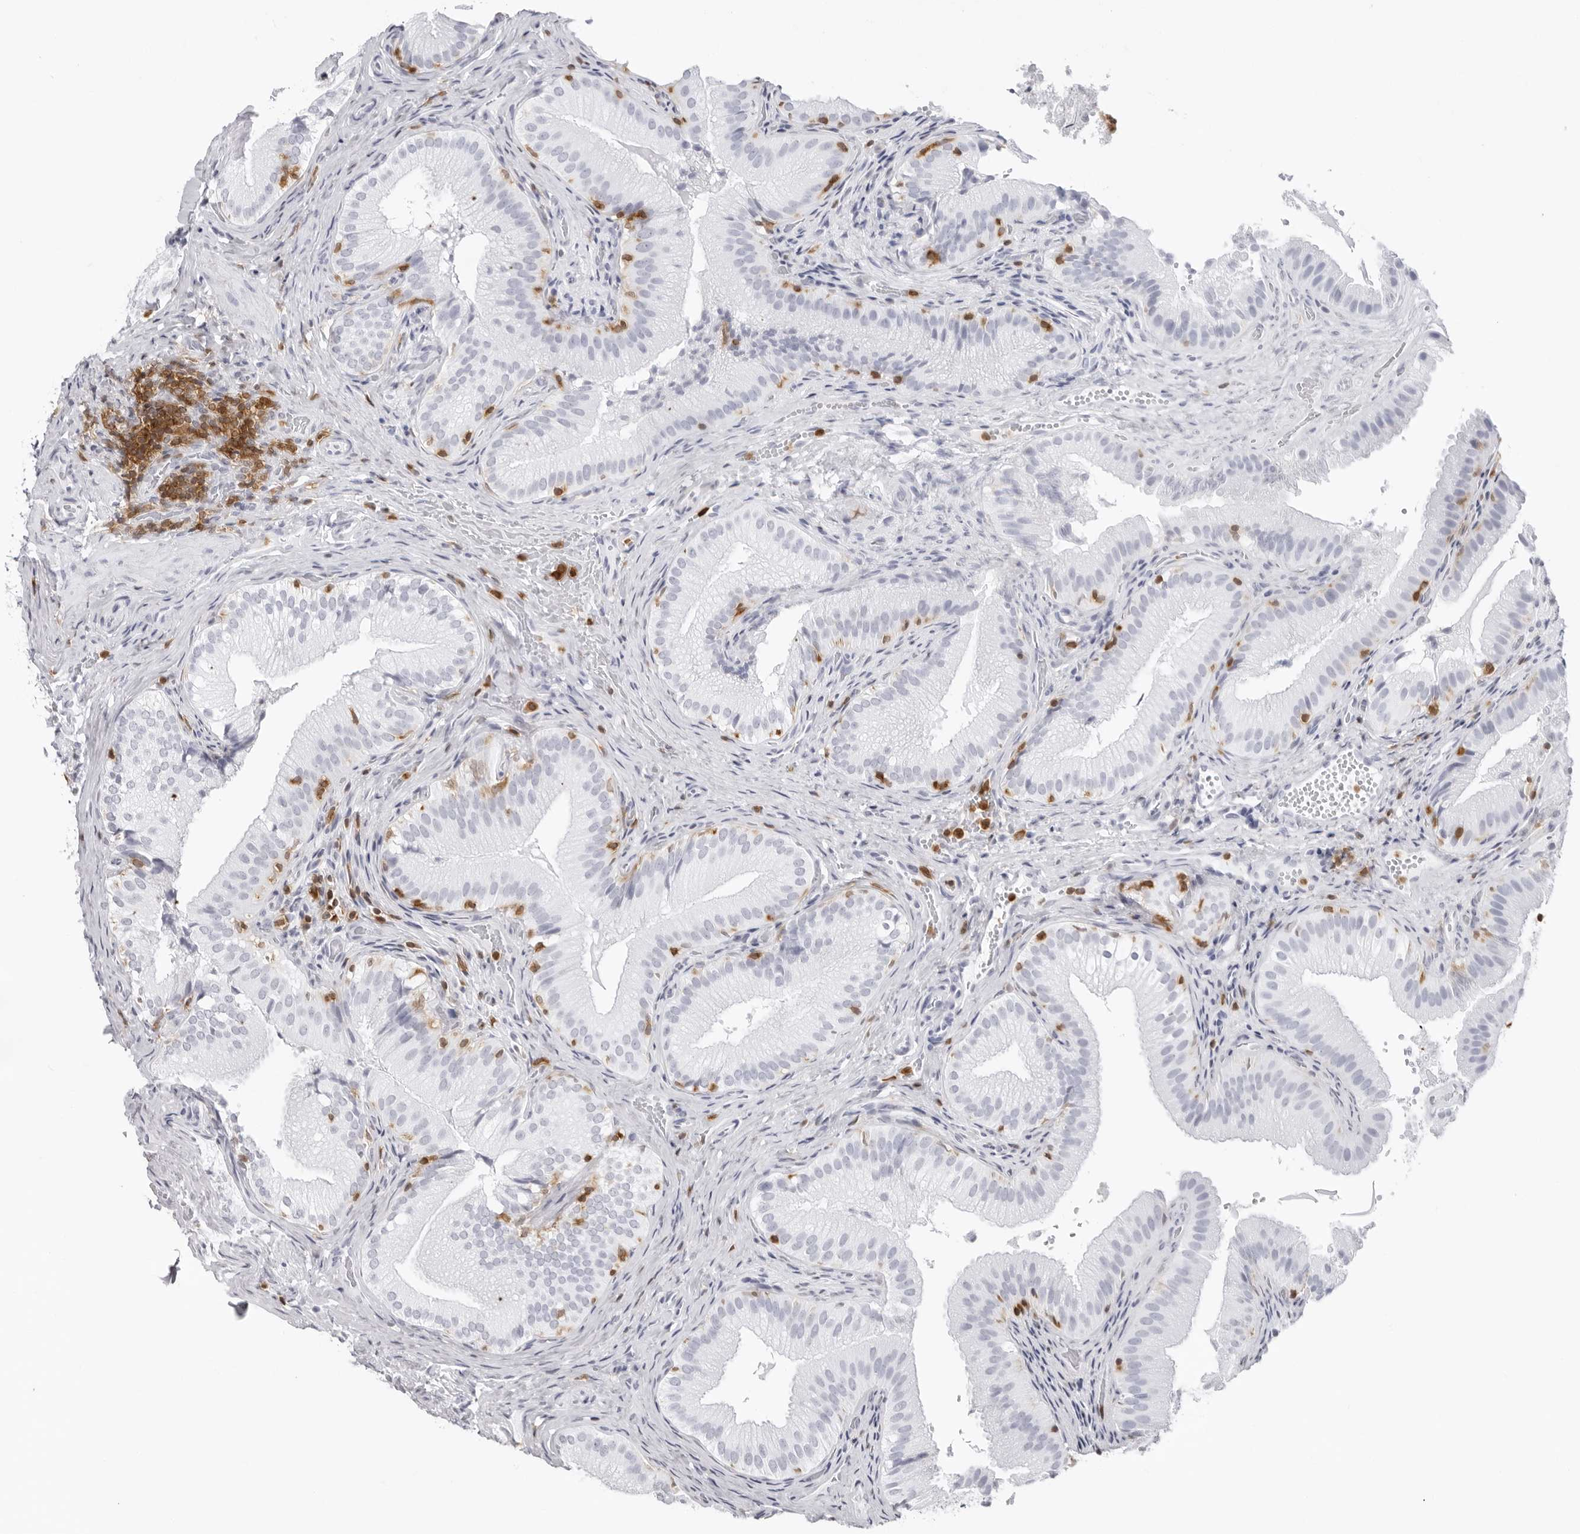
{"staining": {"intensity": "negative", "quantity": "none", "location": "none"}, "tissue": "gallbladder", "cell_type": "Glandular cells", "image_type": "normal", "snomed": [{"axis": "morphology", "description": "Normal tissue, NOS"}, {"axis": "topography", "description": "Gallbladder"}], "caption": "DAB immunohistochemical staining of benign gallbladder reveals no significant positivity in glandular cells.", "gene": "FMNL1", "patient": {"sex": "female", "age": 30}}